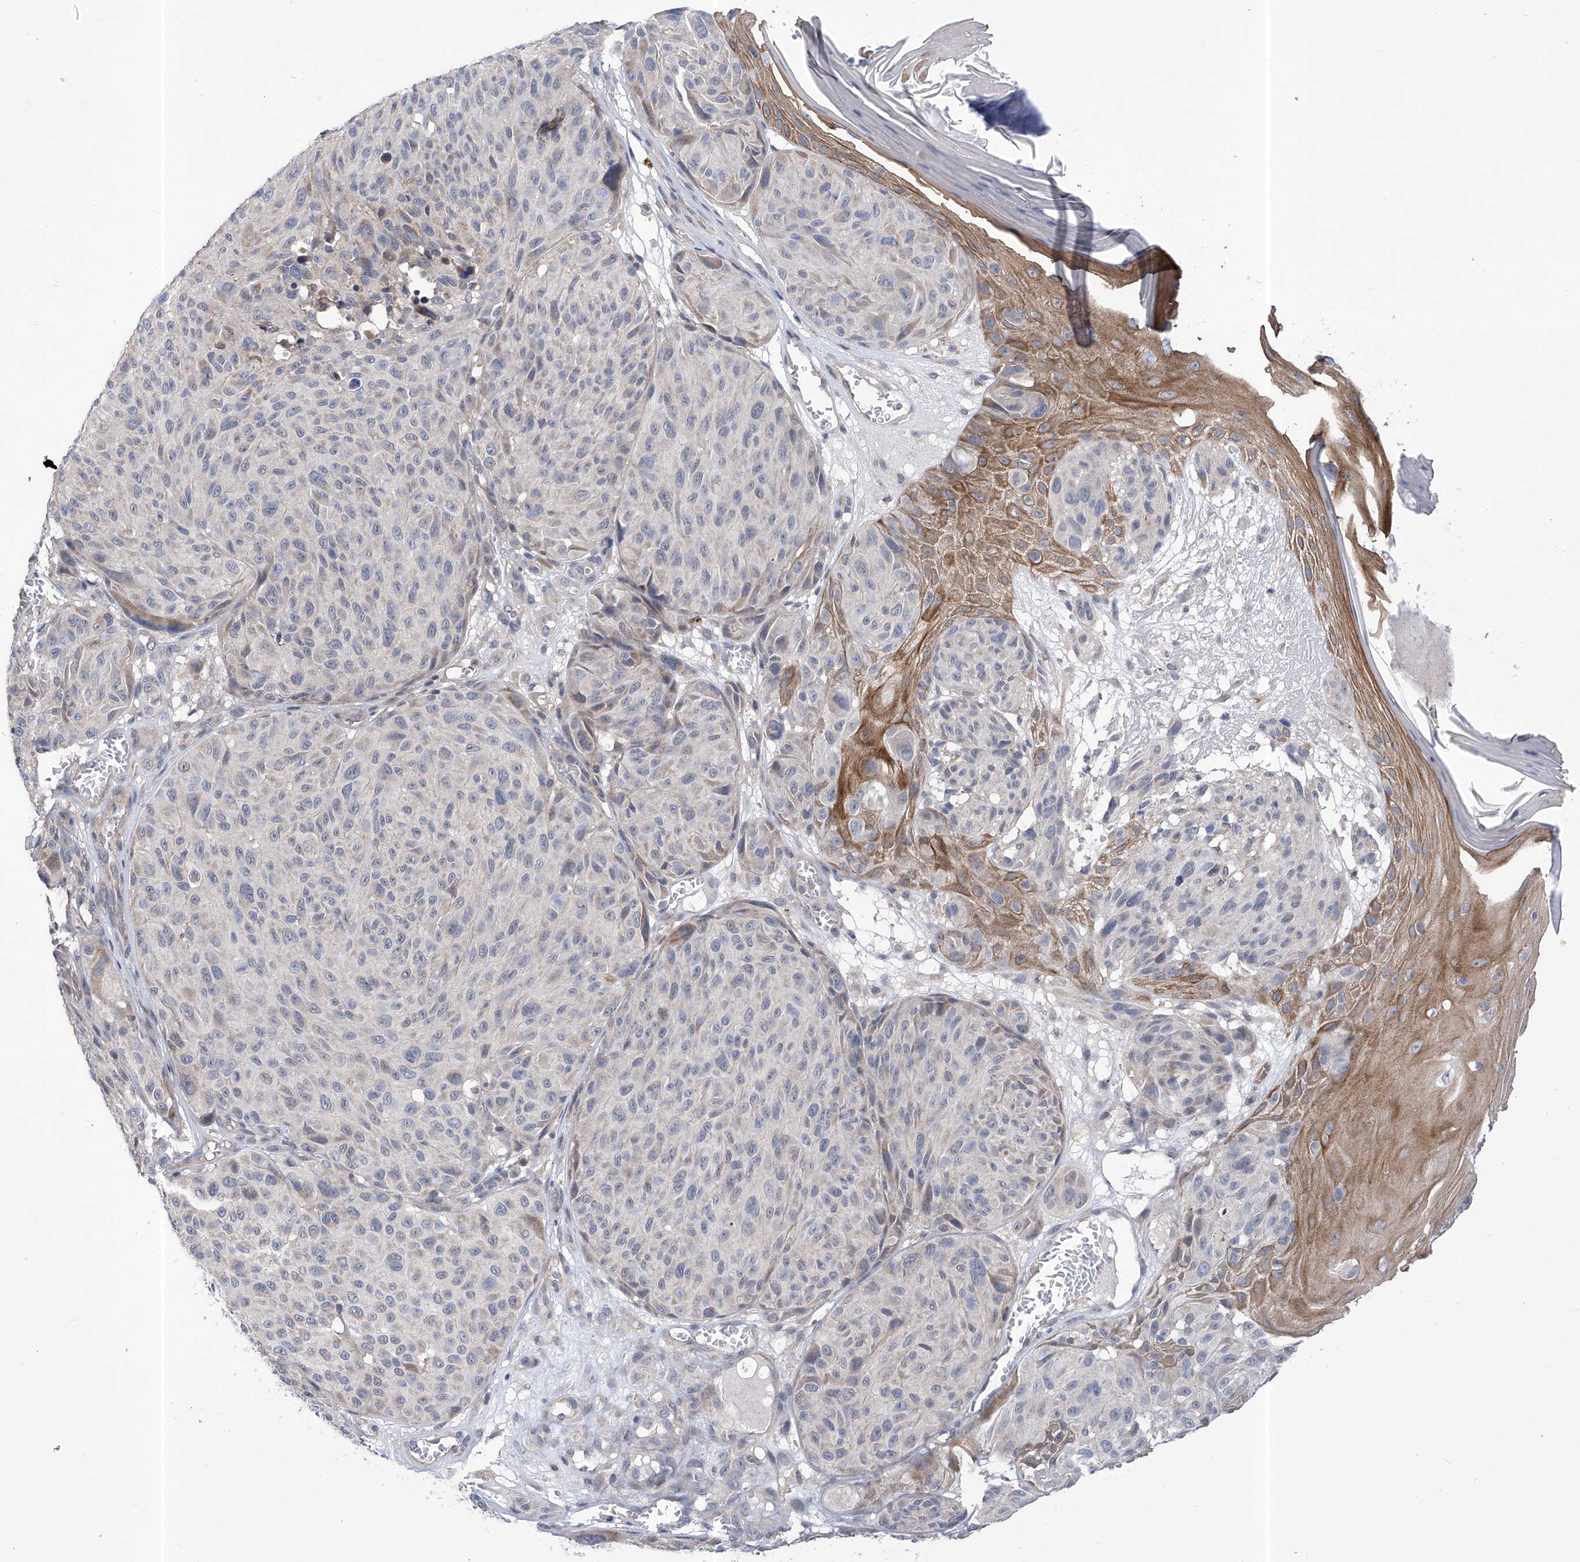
{"staining": {"intensity": "moderate", "quantity": "<25%", "location": "cytoplasmic/membranous"}, "tissue": "melanoma", "cell_type": "Tumor cells", "image_type": "cancer", "snomed": [{"axis": "morphology", "description": "Malignant melanoma, NOS"}, {"axis": "topography", "description": "Skin"}], "caption": "Human melanoma stained with a protein marker reveals moderate staining in tumor cells.", "gene": "KIFC2", "patient": {"sex": "male", "age": 83}}